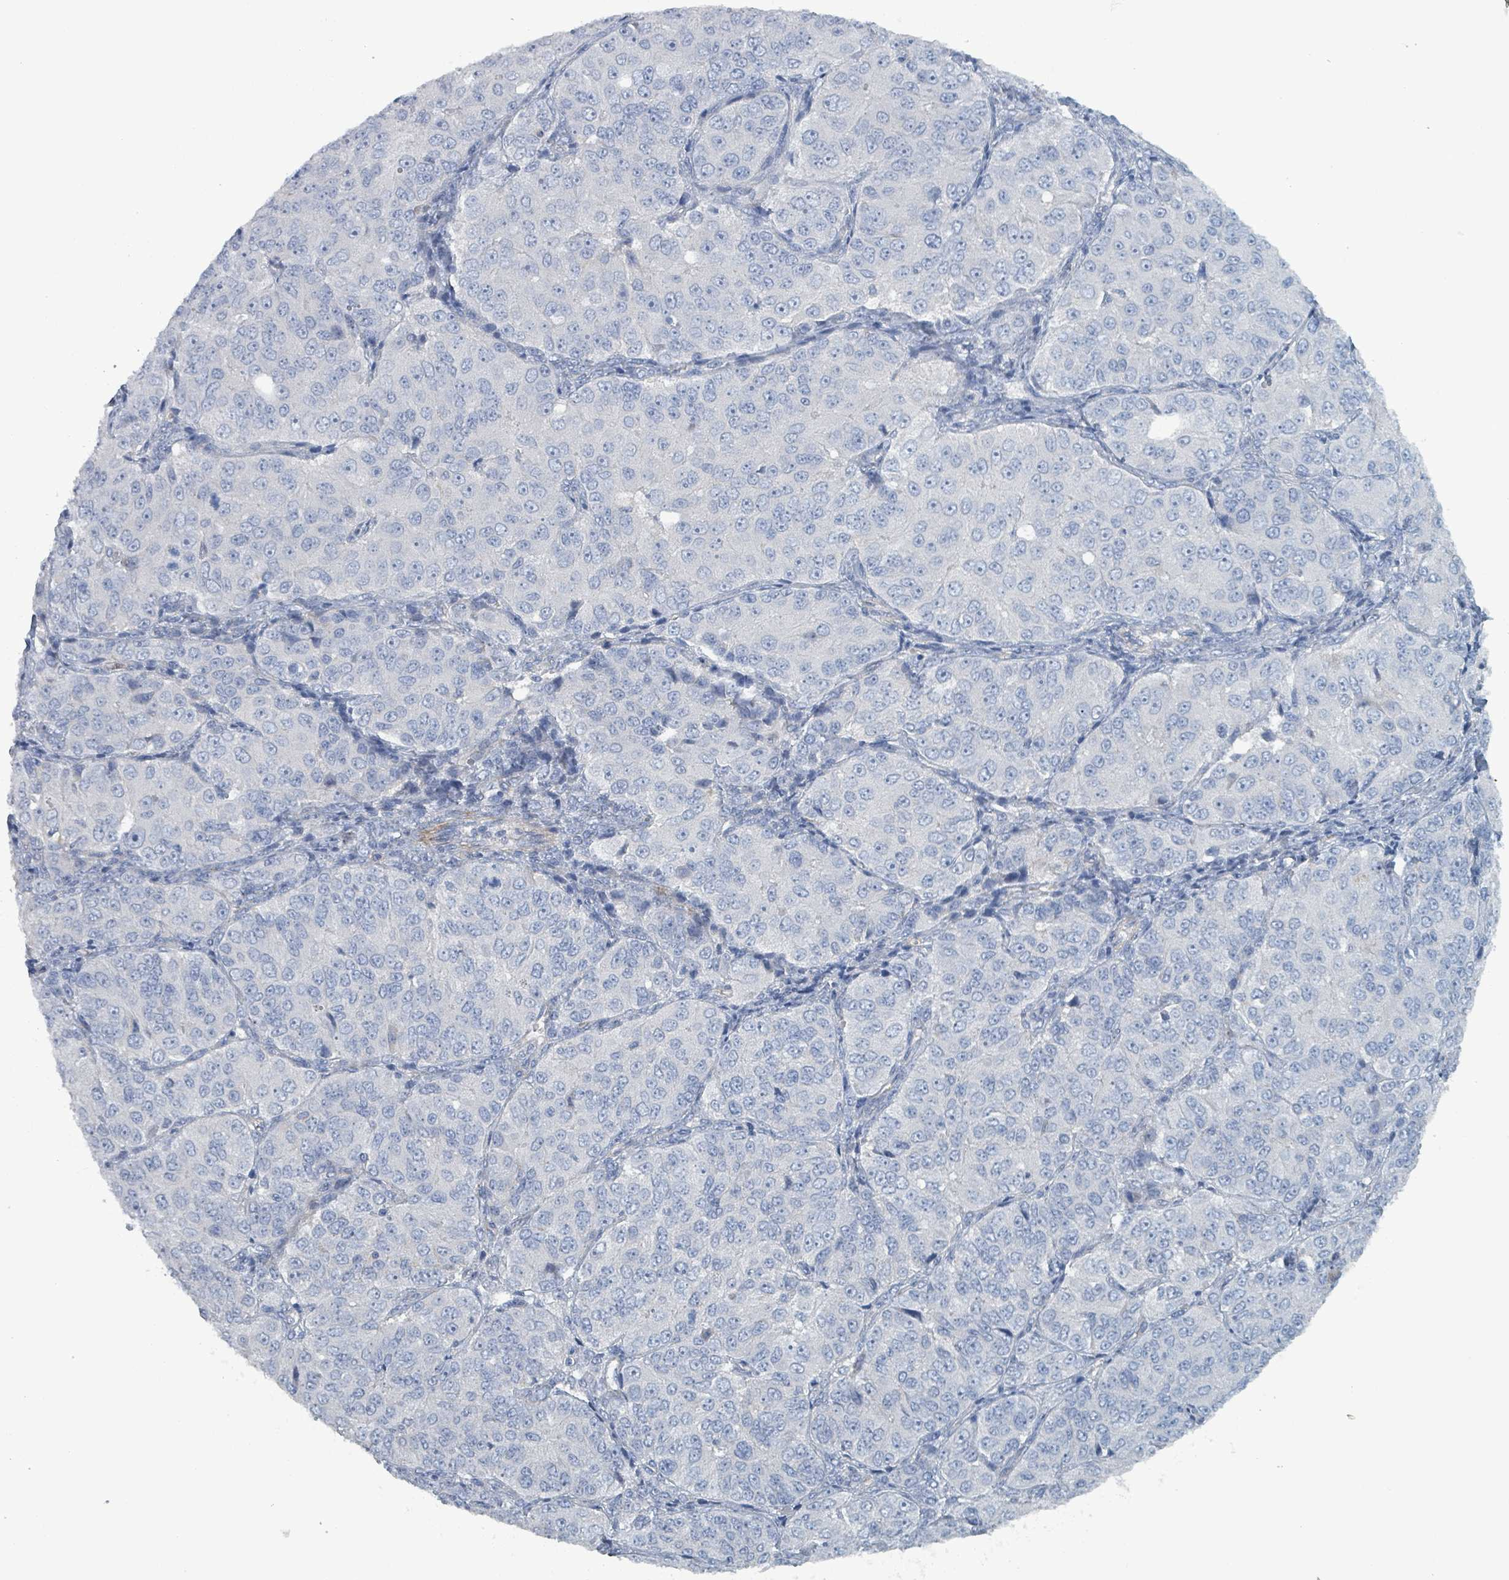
{"staining": {"intensity": "negative", "quantity": "none", "location": "none"}, "tissue": "ovarian cancer", "cell_type": "Tumor cells", "image_type": "cancer", "snomed": [{"axis": "morphology", "description": "Carcinoma, endometroid"}, {"axis": "topography", "description": "Ovary"}], "caption": "Tumor cells are negative for brown protein staining in ovarian cancer.", "gene": "TAAR5", "patient": {"sex": "female", "age": 51}}